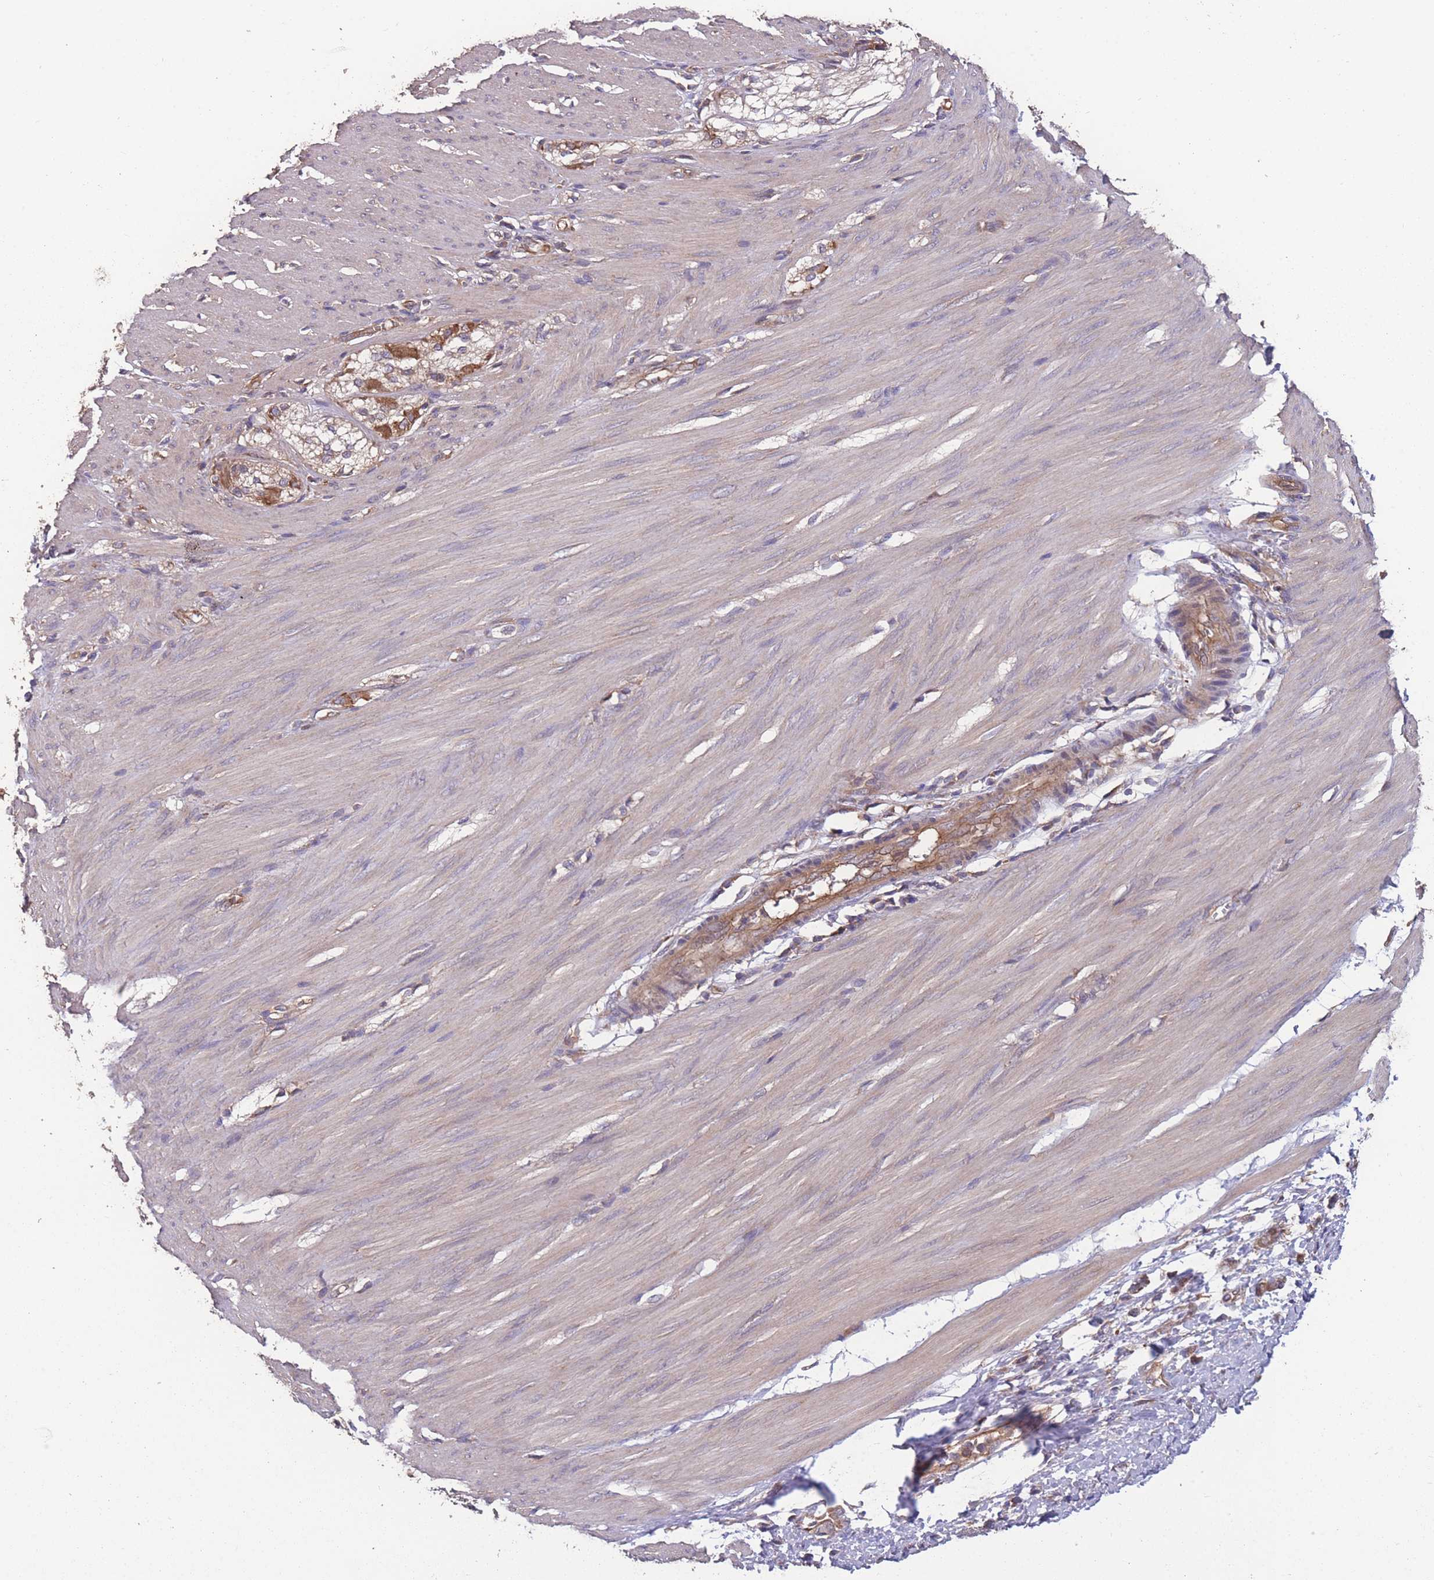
{"staining": {"intensity": "negative", "quantity": "none", "location": "none"}, "tissue": "smooth muscle", "cell_type": "Smooth muscle cells", "image_type": "normal", "snomed": [{"axis": "morphology", "description": "Normal tissue, NOS"}, {"axis": "morphology", "description": "Adenocarcinoma, NOS"}, {"axis": "topography", "description": "Colon"}, {"axis": "topography", "description": "Peripheral nerve tissue"}], "caption": "Immunohistochemical staining of unremarkable smooth muscle exhibits no significant staining in smooth muscle cells.", "gene": "ZPR1", "patient": {"sex": "male", "age": 14}}